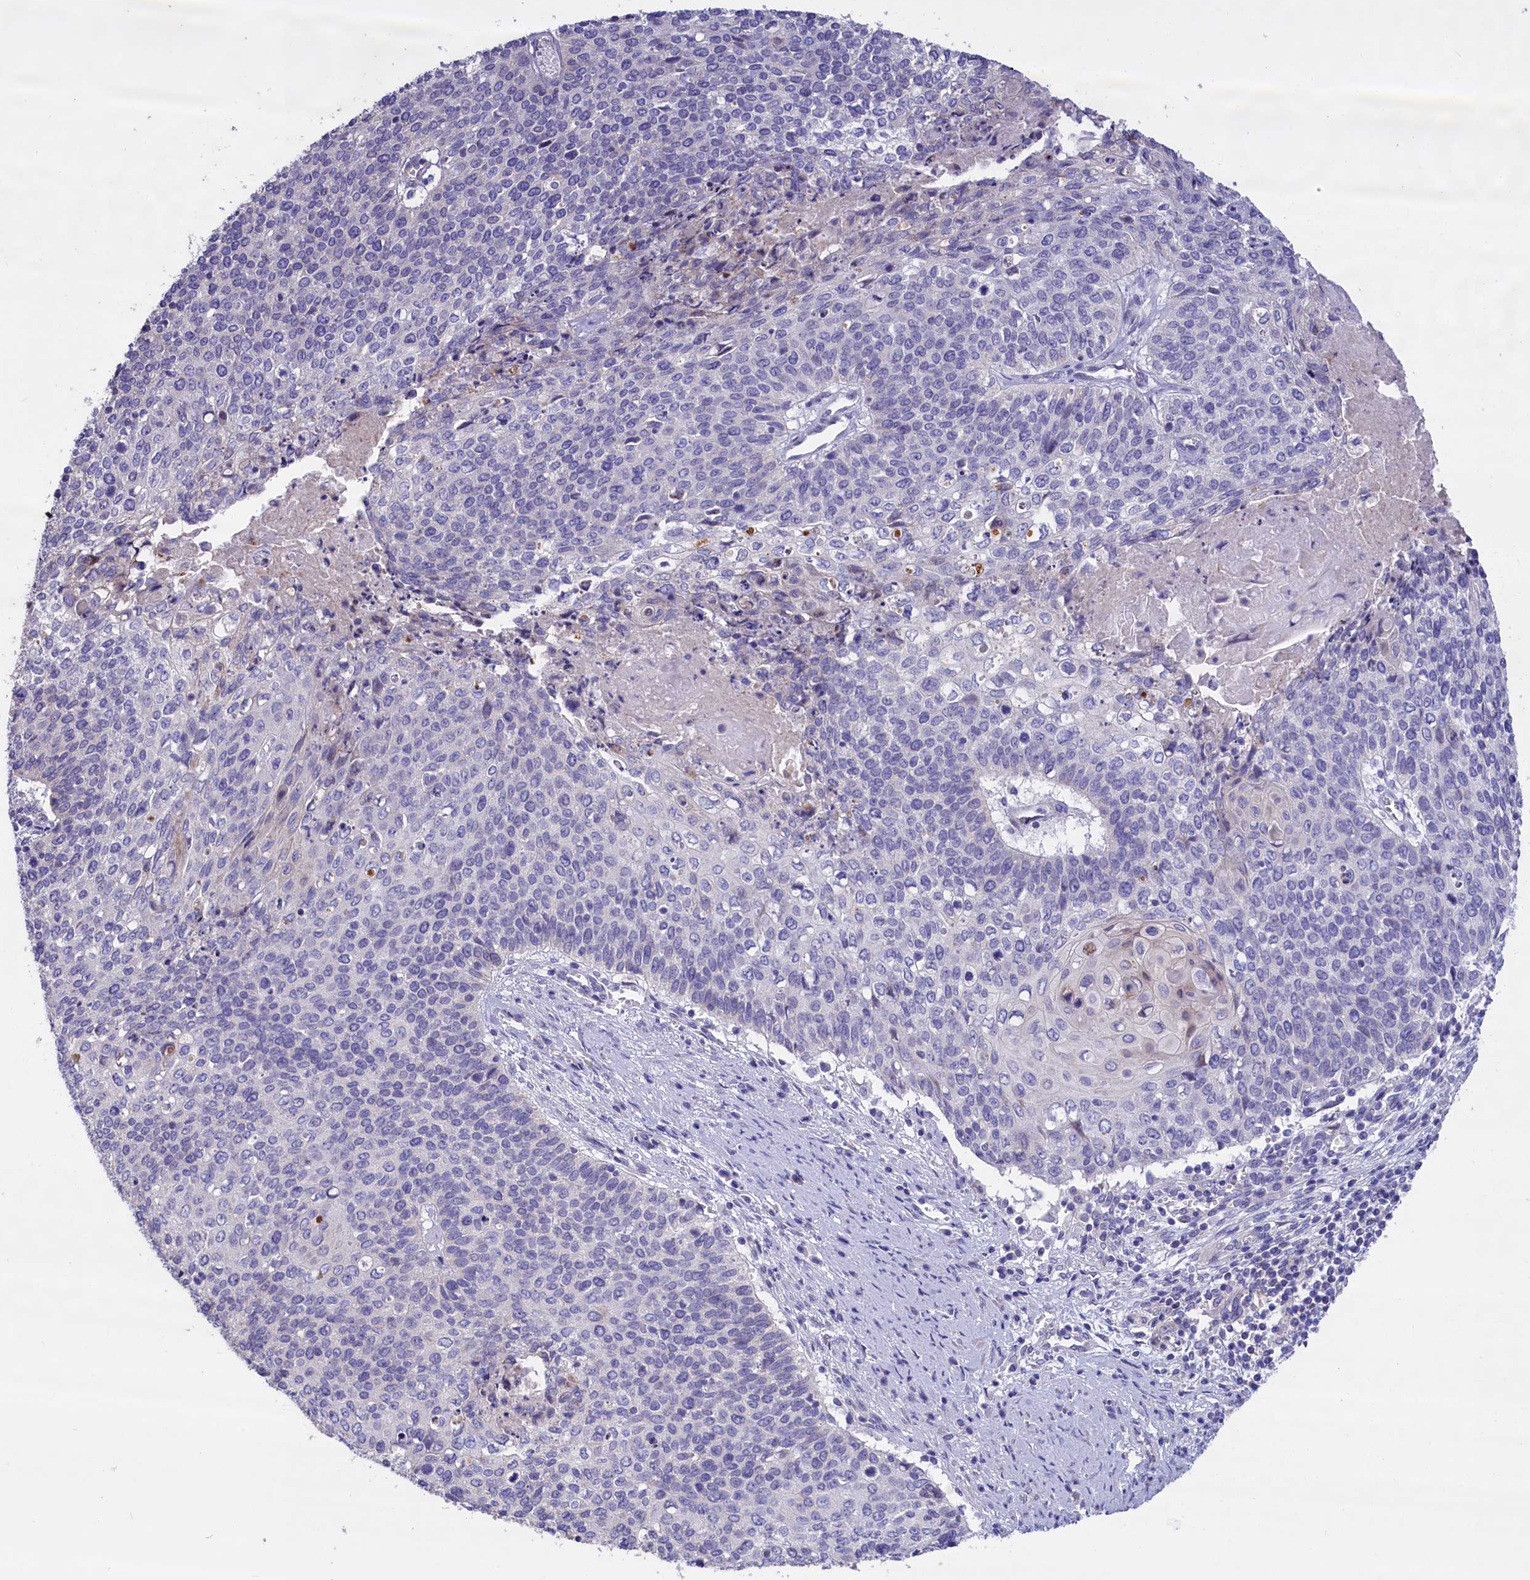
{"staining": {"intensity": "negative", "quantity": "none", "location": "none"}, "tissue": "cervical cancer", "cell_type": "Tumor cells", "image_type": "cancer", "snomed": [{"axis": "morphology", "description": "Squamous cell carcinoma, NOS"}, {"axis": "topography", "description": "Cervix"}], "caption": "The histopathology image demonstrates no staining of tumor cells in cervical cancer (squamous cell carcinoma).", "gene": "CYP2U1", "patient": {"sex": "female", "age": 39}}